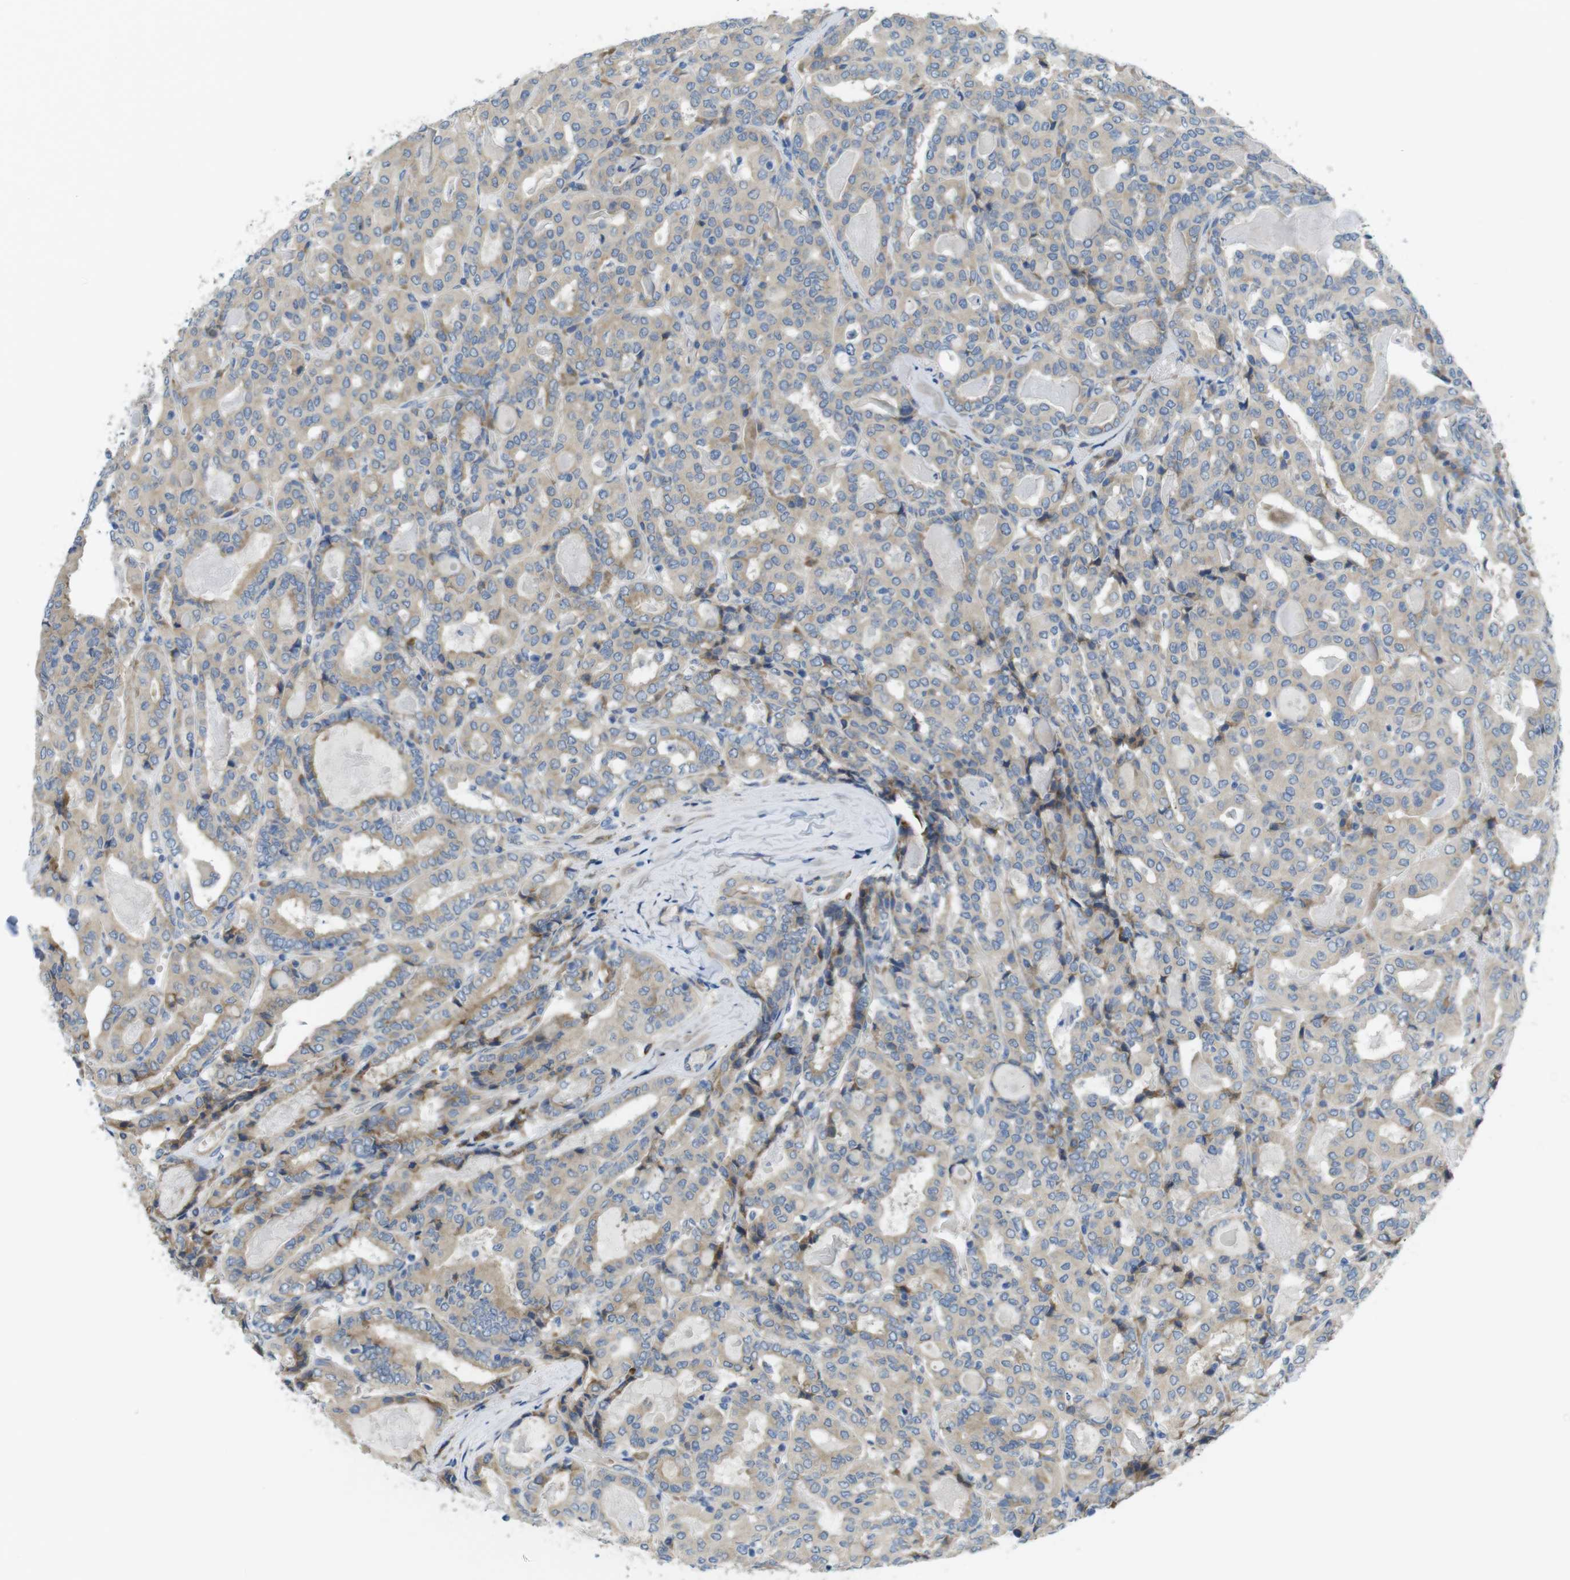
{"staining": {"intensity": "weak", "quantity": ">75%", "location": "cytoplasmic/membranous"}, "tissue": "thyroid cancer", "cell_type": "Tumor cells", "image_type": "cancer", "snomed": [{"axis": "morphology", "description": "Papillary adenocarcinoma, NOS"}, {"axis": "topography", "description": "Thyroid gland"}], "caption": "DAB immunohistochemical staining of thyroid cancer reveals weak cytoplasmic/membranous protein positivity in approximately >75% of tumor cells.", "gene": "TMEM234", "patient": {"sex": "female", "age": 42}}